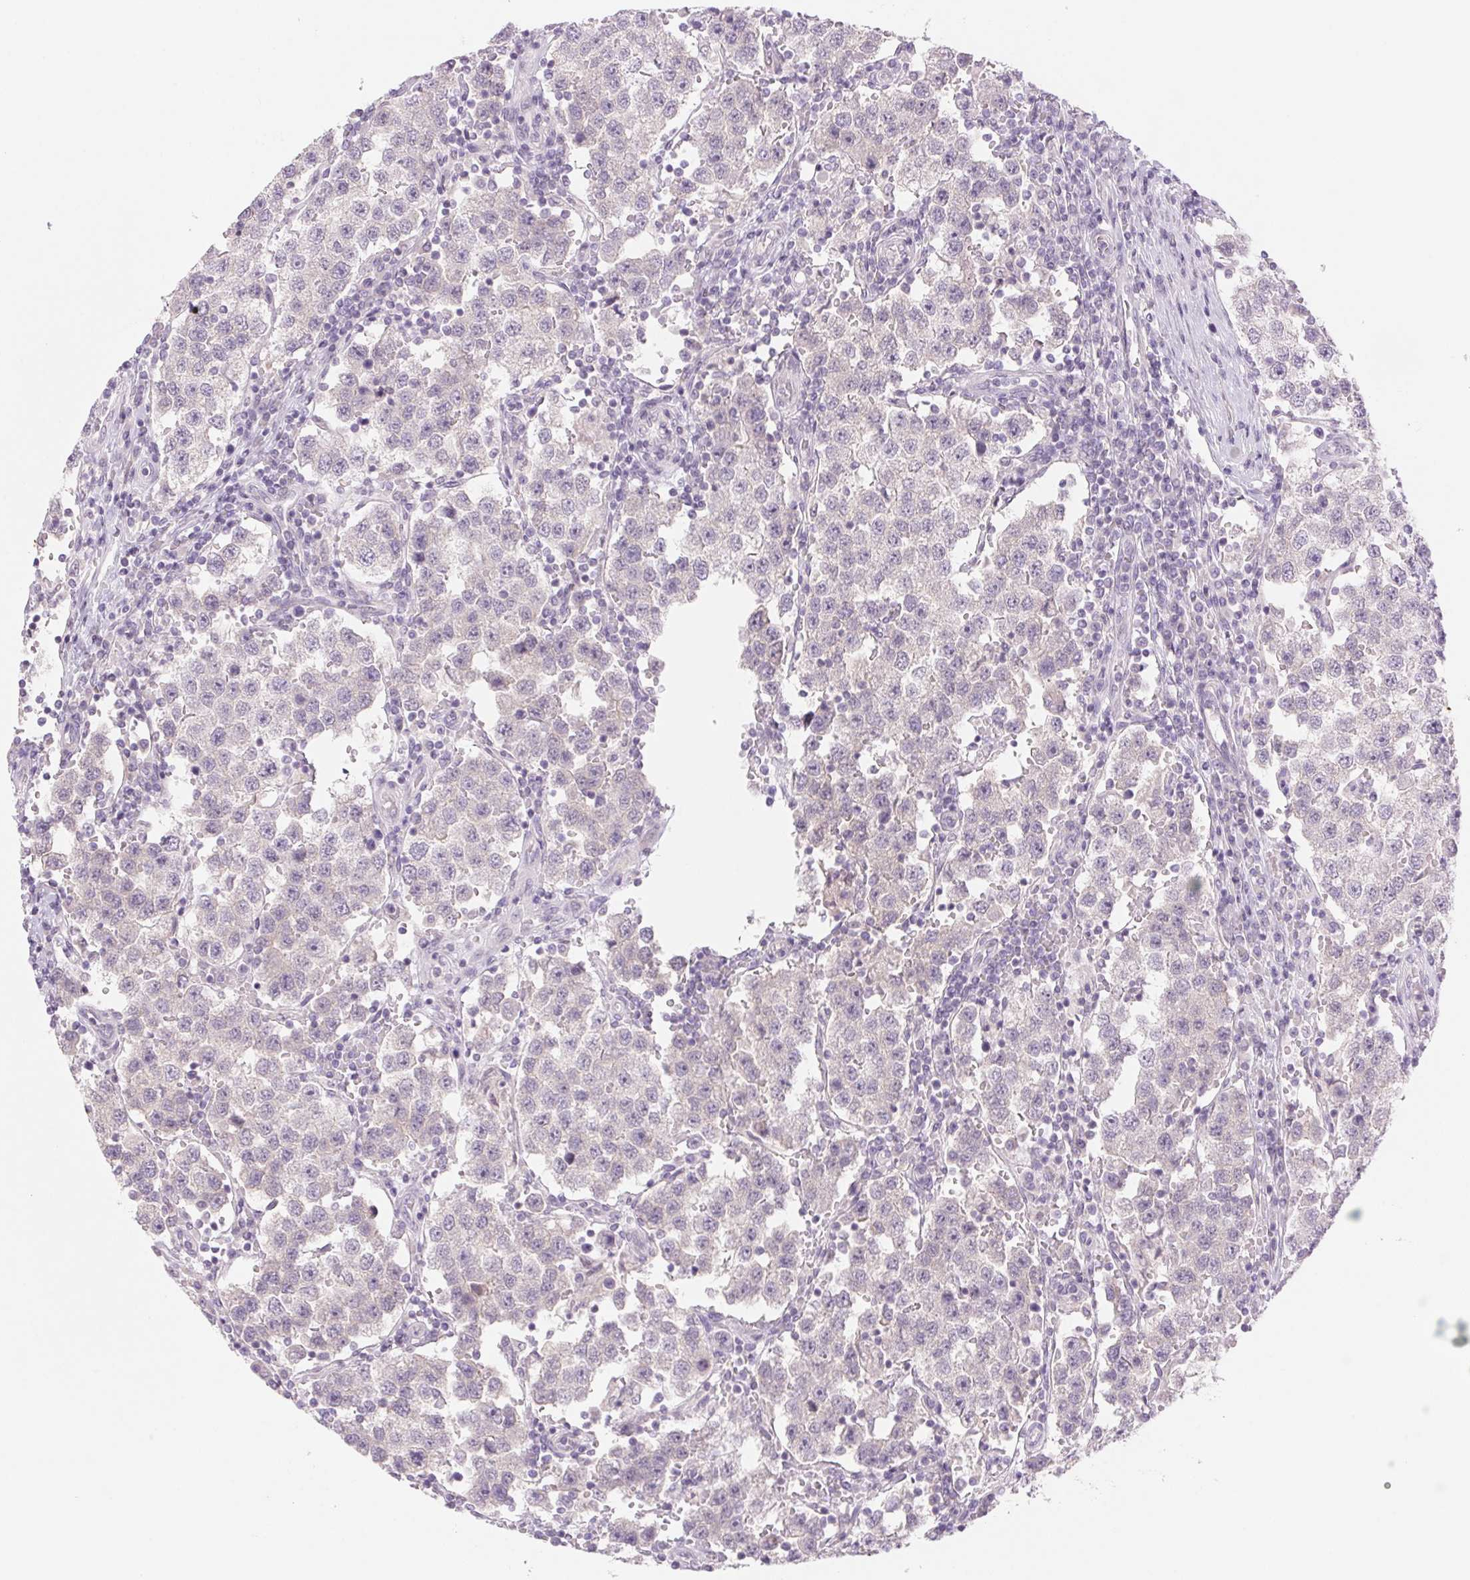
{"staining": {"intensity": "negative", "quantity": "none", "location": "none"}, "tissue": "testis cancer", "cell_type": "Tumor cells", "image_type": "cancer", "snomed": [{"axis": "morphology", "description": "Seminoma, NOS"}, {"axis": "topography", "description": "Testis"}], "caption": "Tumor cells show no significant protein expression in testis cancer.", "gene": "KRT1", "patient": {"sex": "male", "age": 37}}